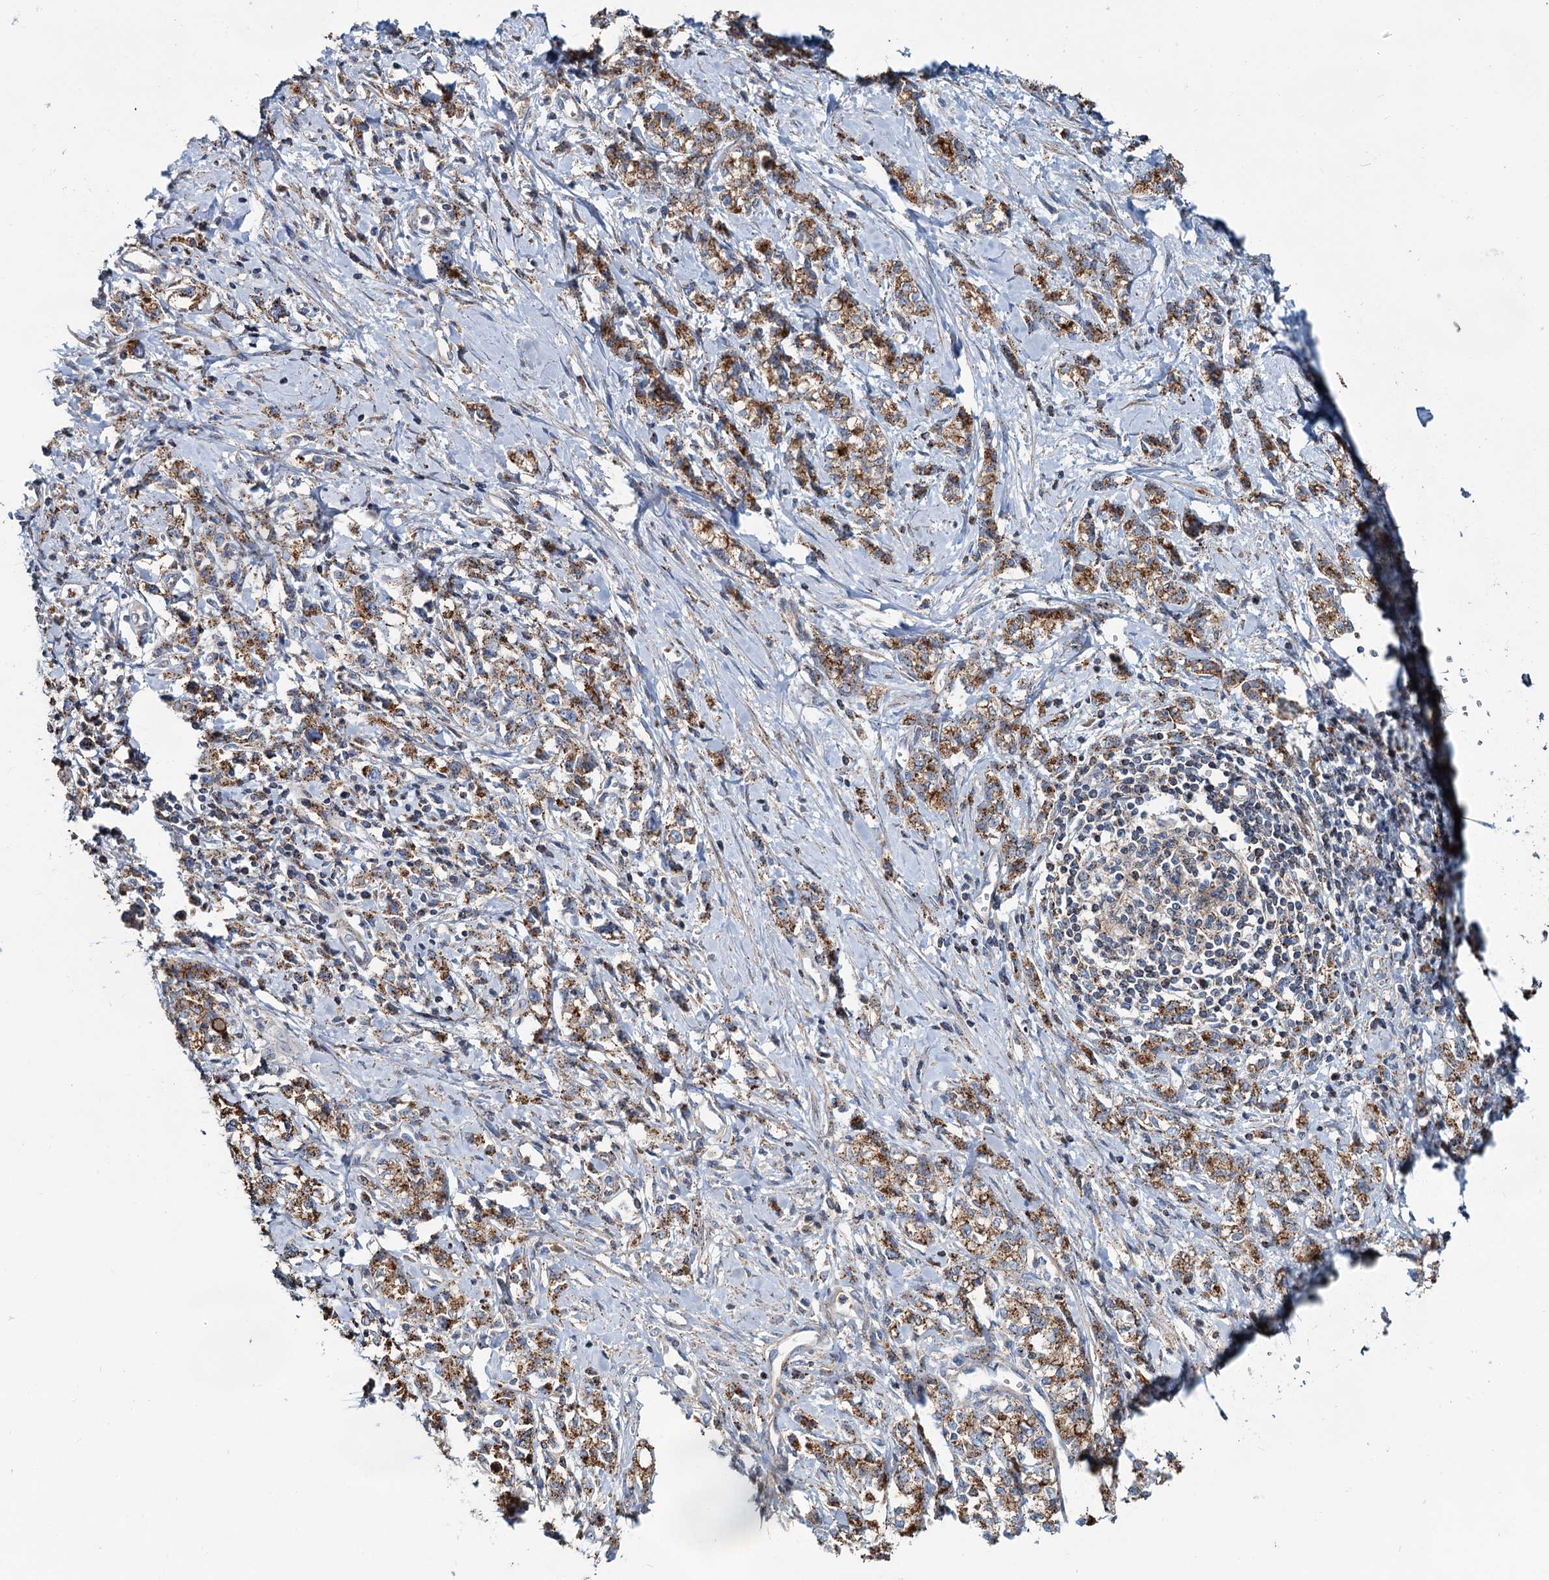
{"staining": {"intensity": "moderate", "quantity": ">75%", "location": "cytoplasmic/membranous"}, "tissue": "stomach cancer", "cell_type": "Tumor cells", "image_type": "cancer", "snomed": [{"axis": "morphology", "description": "Adenocarcinoma, NOS"}, {"axis": "topography", "description": "Stomach"}], "caption": "Tumor cells display medium levels of moderate cytoplasmic/membranous positivity in approximately >75% of cells in human adenocarcinoma (stomach).", "gene": "PSEN1", "patient": {"sex": "female", "age": 76}}